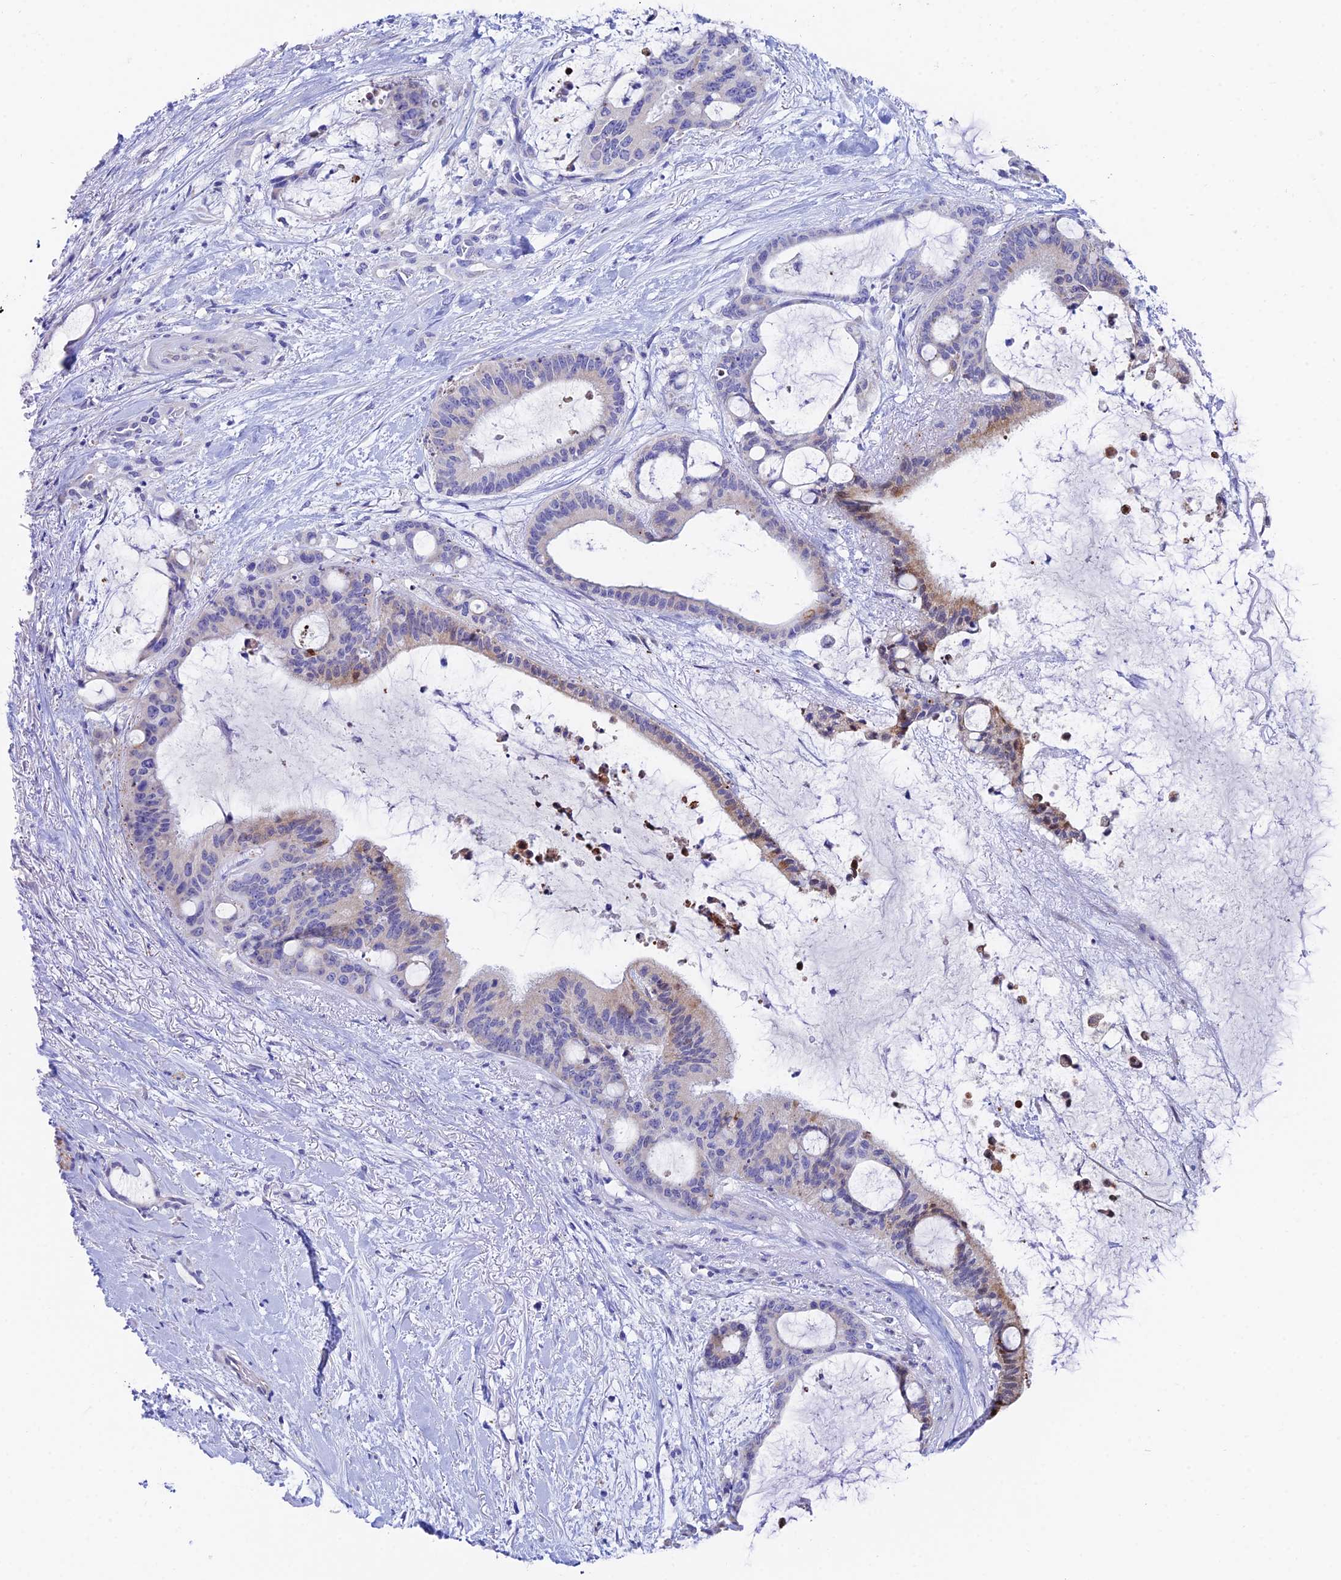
{"staining": {"intensity": "moderate", "quantity": "<25%", "location": "cytoplasmic/membranous"}, "tissue": "liver cancer", "cell_type": "Tumor cells", "image_type": "cancer", "snomed": [{"axis": "morphology", "description": "Normal tissue, NOS"}, {"axis": "morphology", "description": "Cholangiocarcinoma"}, {"axis": "topography", "description": "Liver"}, {"axis": "topography", "description": "Peripheral nerve tissue"}], "caption": "Immunohistochemistry (IHC) of human liver cholangiocarcinoma exhibits low levels of moderate cytoplasmic/membranous positivity in about <25% of tumor cells.", "gene": "CEP41", "patient": {"sex": "female", "age": 73}}